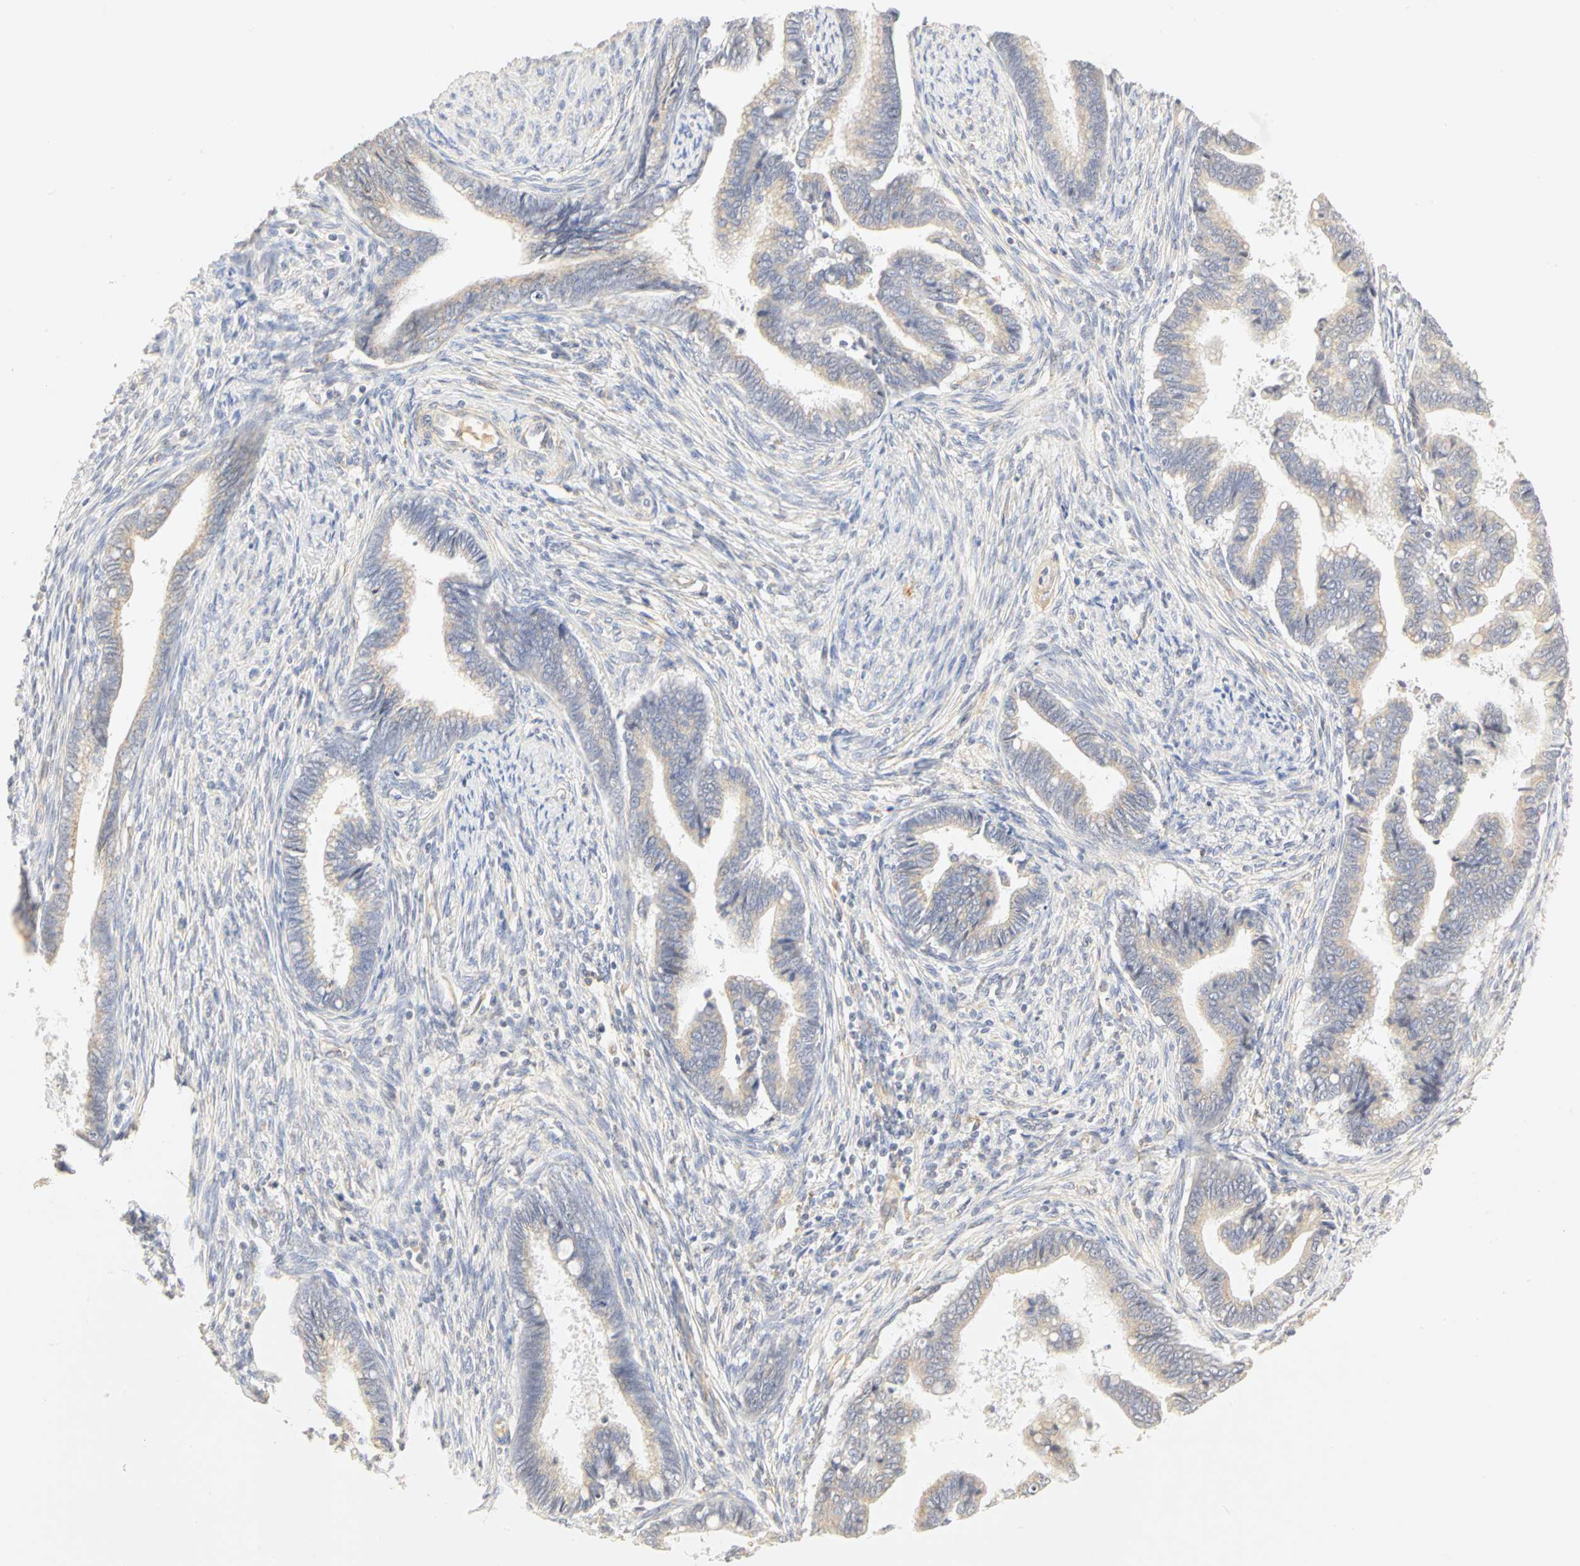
{"staining": {"intensity": "weak", "quantity": ">75%", "location": "cytoplasmic/membranous"}, "tissue": "cervical cancer", "cell_type": "Tumor cells", "image_type": "cancer", "snomed": [{"axis": "morphology", "description": "Adenocarcinoma, NOS"}, {"axis": "topography", "description": "Cervix"}], "caption": "DAB immunohistochemical staining of cervical cancer exhibits weak cytoplasmic/membranous protein positivity in about >75% of tumor cells.", "gene": "GNRH2", "patient": {"sex": "female", "age": 44}}